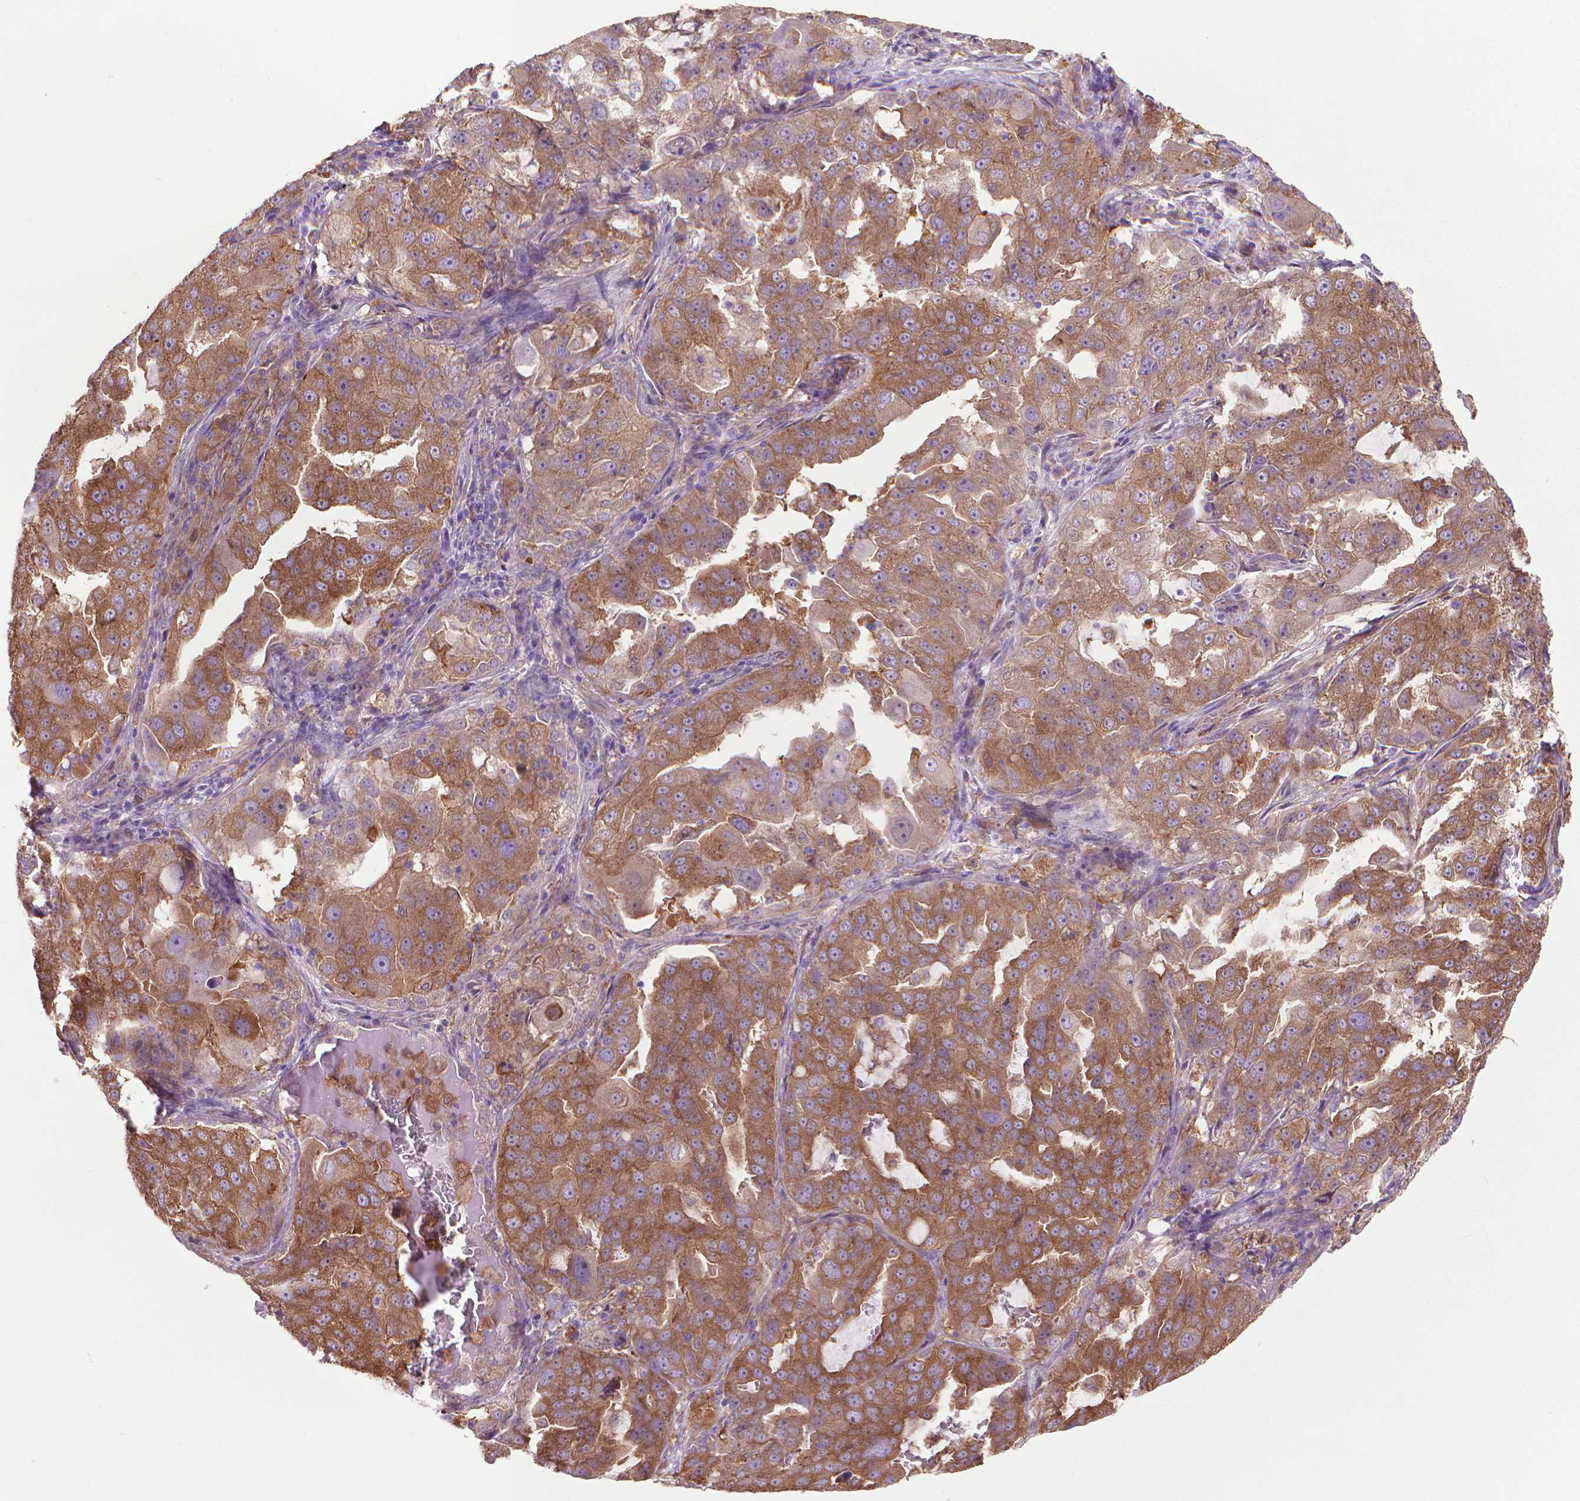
{"staining": {"intensity": "moderate", "quantity": ">75%", "location": "cytoplasmic/membranous"}, "tissue": "lung cancer", "cell_type": "Tumor cells", "image_type": "cancer", "snomed": [{"axis": "morphology", "description": "Adenocarcinoma, NOS"}, {"axis": "topography", "description": "Lung"}], "caption": "This histopathology image demonstrates lung cancer stained with immunohistochemistry to label a protein in brown. The cytoplasmic/membranous of tumor cells show moderate positivity for the protein. Nuclei are counter-stained blue.", "gene": "CORO1B", "patient": {"sex": "female", "age": 61}}